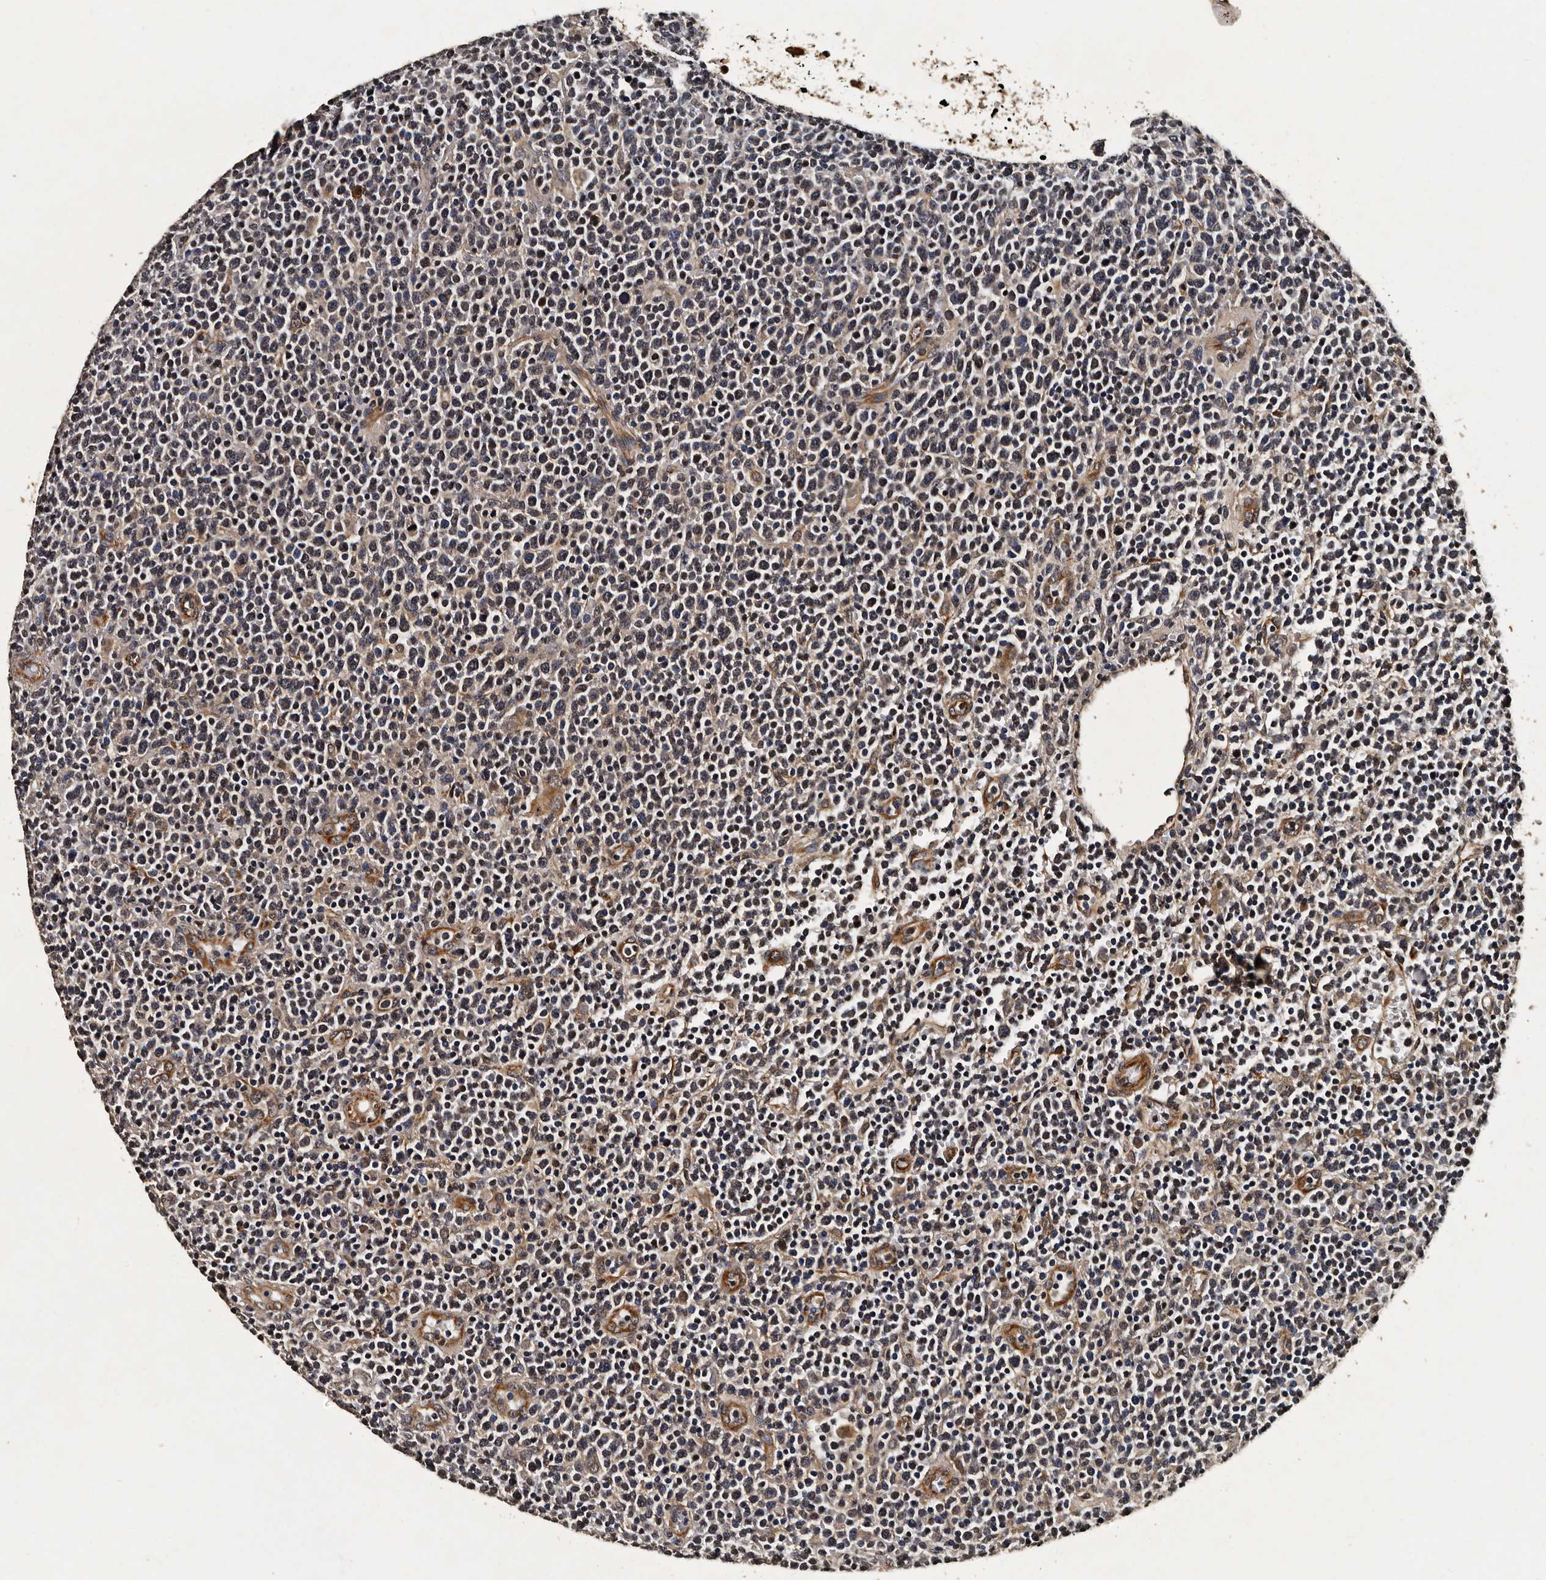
{"staining": {"intensity": "negative", "quantity": "none", "location": "none"}, "tissue": "lymphoma", "cell_type": "Tumor cells", "image_type": "cancer", "snomed": [{"axis": "morphology", "description": "Malignant lymphoma, non-Hodgkin's type, High grade"}, {"axis": "topography", "description": "Lymph node"}], "caption": "IHC micrograph of neoplastic tissue: human lymphoma stained with DAB (3,3'-diaminobenzidine) reveals no significant protein positivity in tumor cells.", "gene": "CPNE3", "patient": {"sex": "male", "age": 61}}